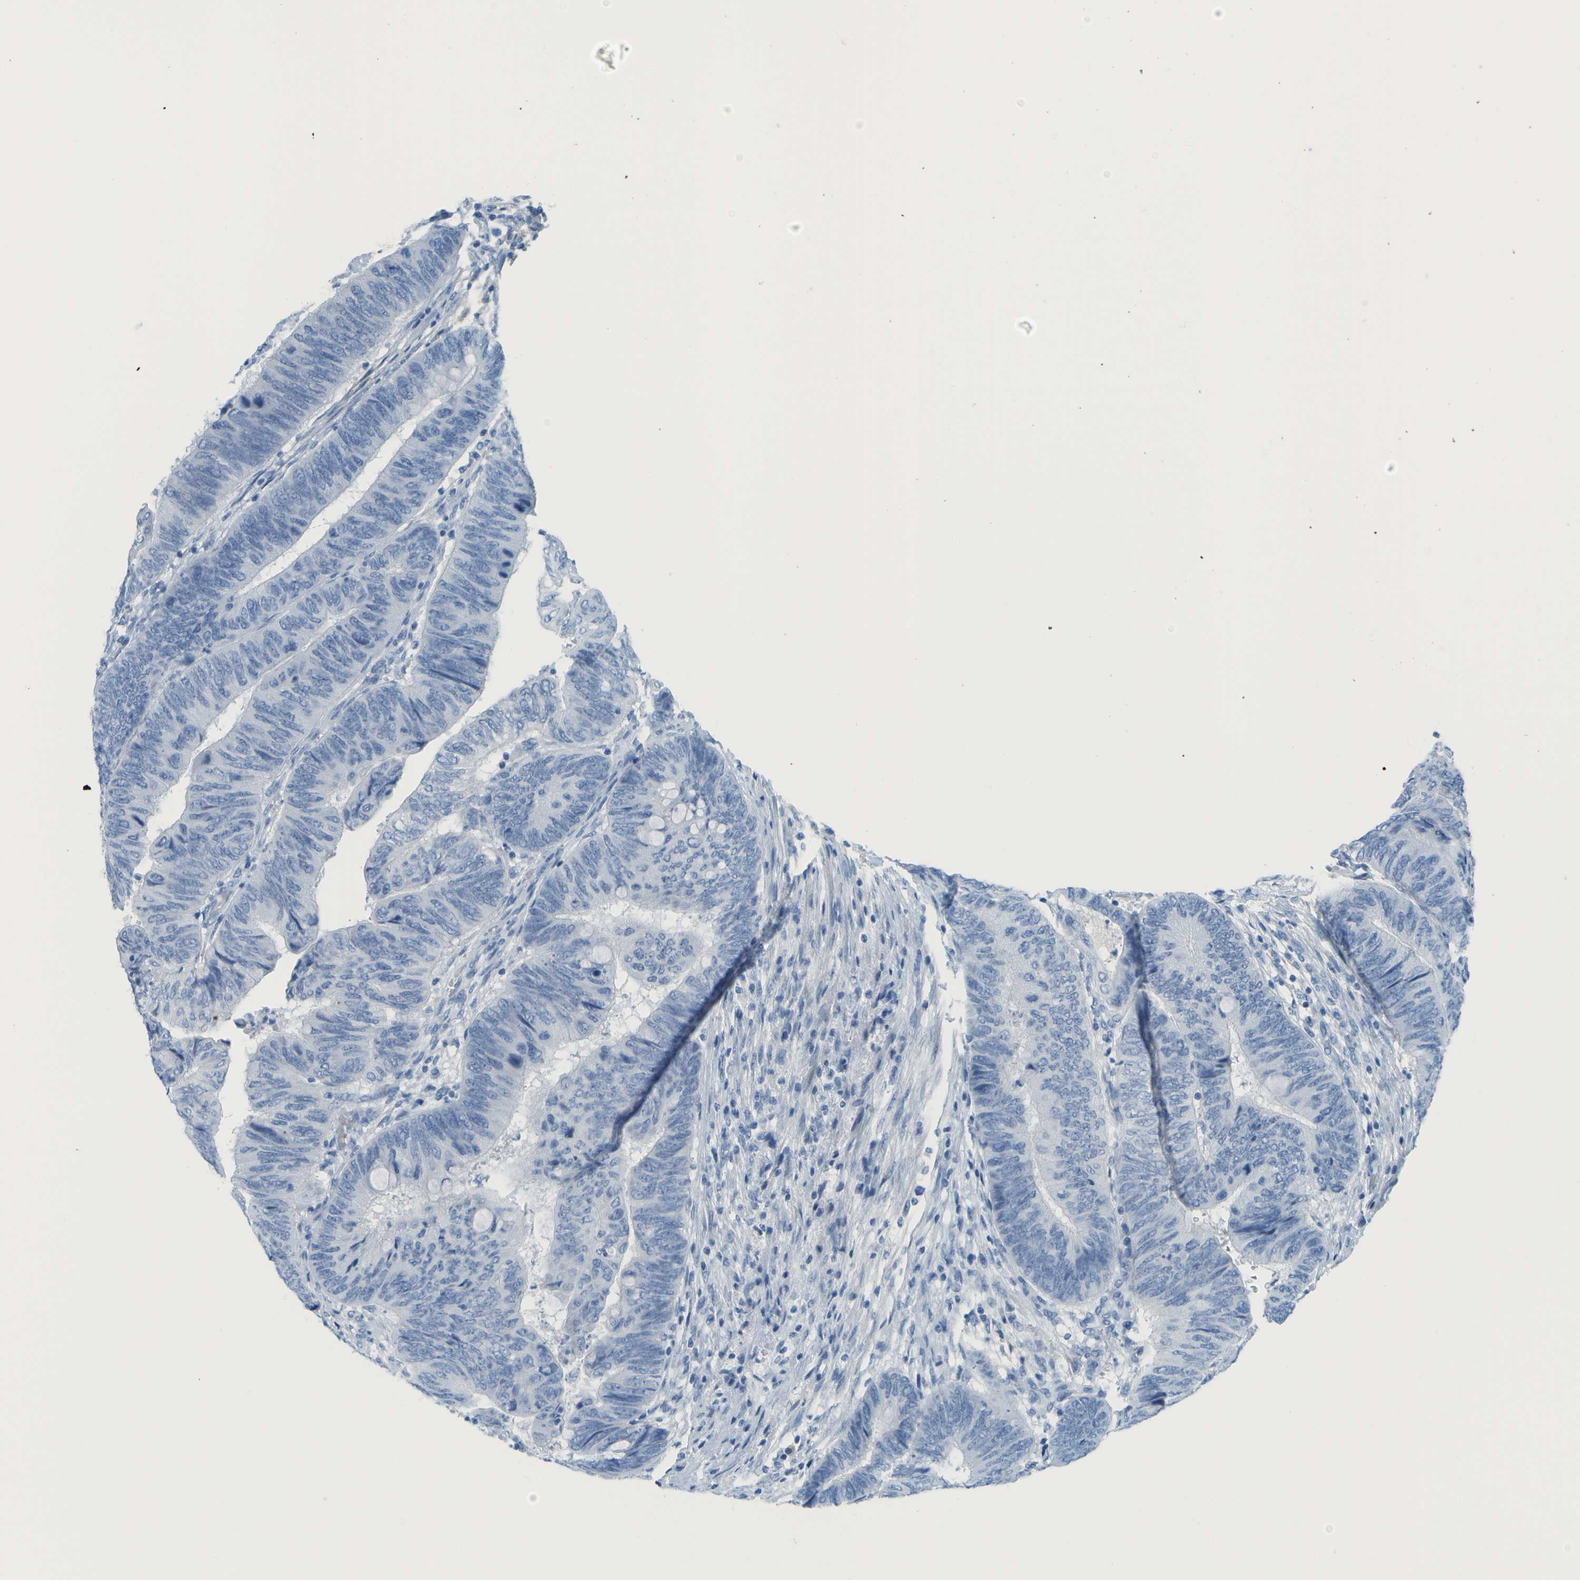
{"staining": {"intensity": "negative", "quantity": "none", "location": "none"}, "tissue": "colorectal cancer", "cell_type": "Tumor cells", "image_type": "cancer", "snomed": [{"axis": "morphology", "description": "Normal tissue, NOS"}, {"axis": "morphology", "description": "Adenocarcinoma, NOS"}, {"axis": "topography", "description": "Rectum"}, {"axis": "topography", "description": "Peripheral nerve tissue"}], "caption": "Tumor cells show no significant expression in colorectal adenocarcinoma.", "gene": "C1S", "patient": {"sex": "male", "age": 92}}